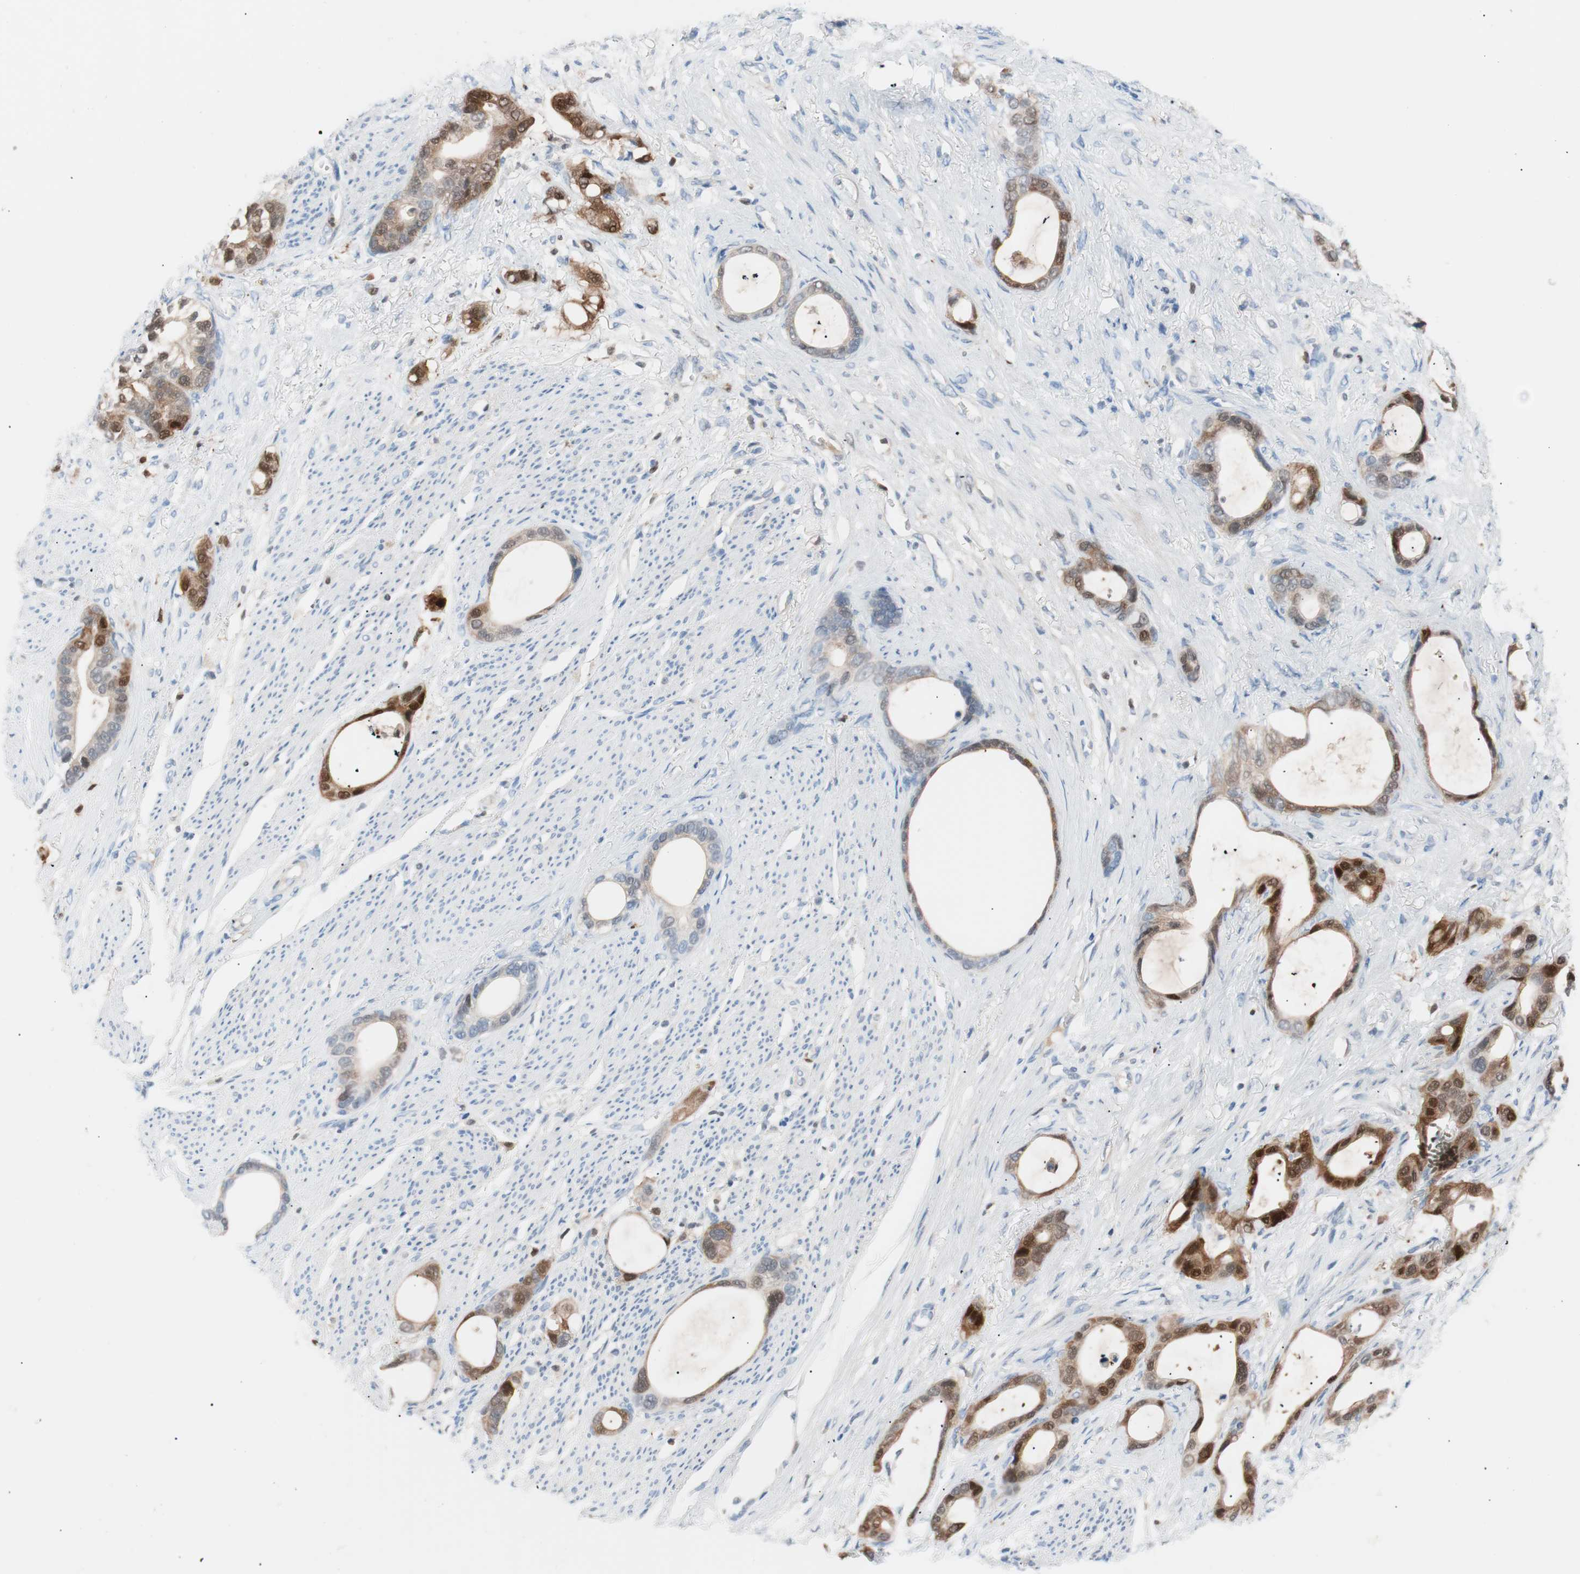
{"staining": {"intensity": "strong", "quantity": "25%-75%", "location": "cytoplasmic/membranous,nuclear"}, "tissue": "stomach cancer", "cell_type": "Tumor cells", "image_type": "cancer", "snomed": [{"axis": "morphology", "description": "Adenocarcinoma, NOS"}, {"axis": "topography", "description": "Stomach"}], "caption": "Adenocarcinoma (stomach) stained with immunohistochemistry displays strong cytoplasmic/membranous and nuclear expression in about 25%-75% of tumor cells.", "gene": "IL18", "patient": {"sex": "female", "age": 75}}